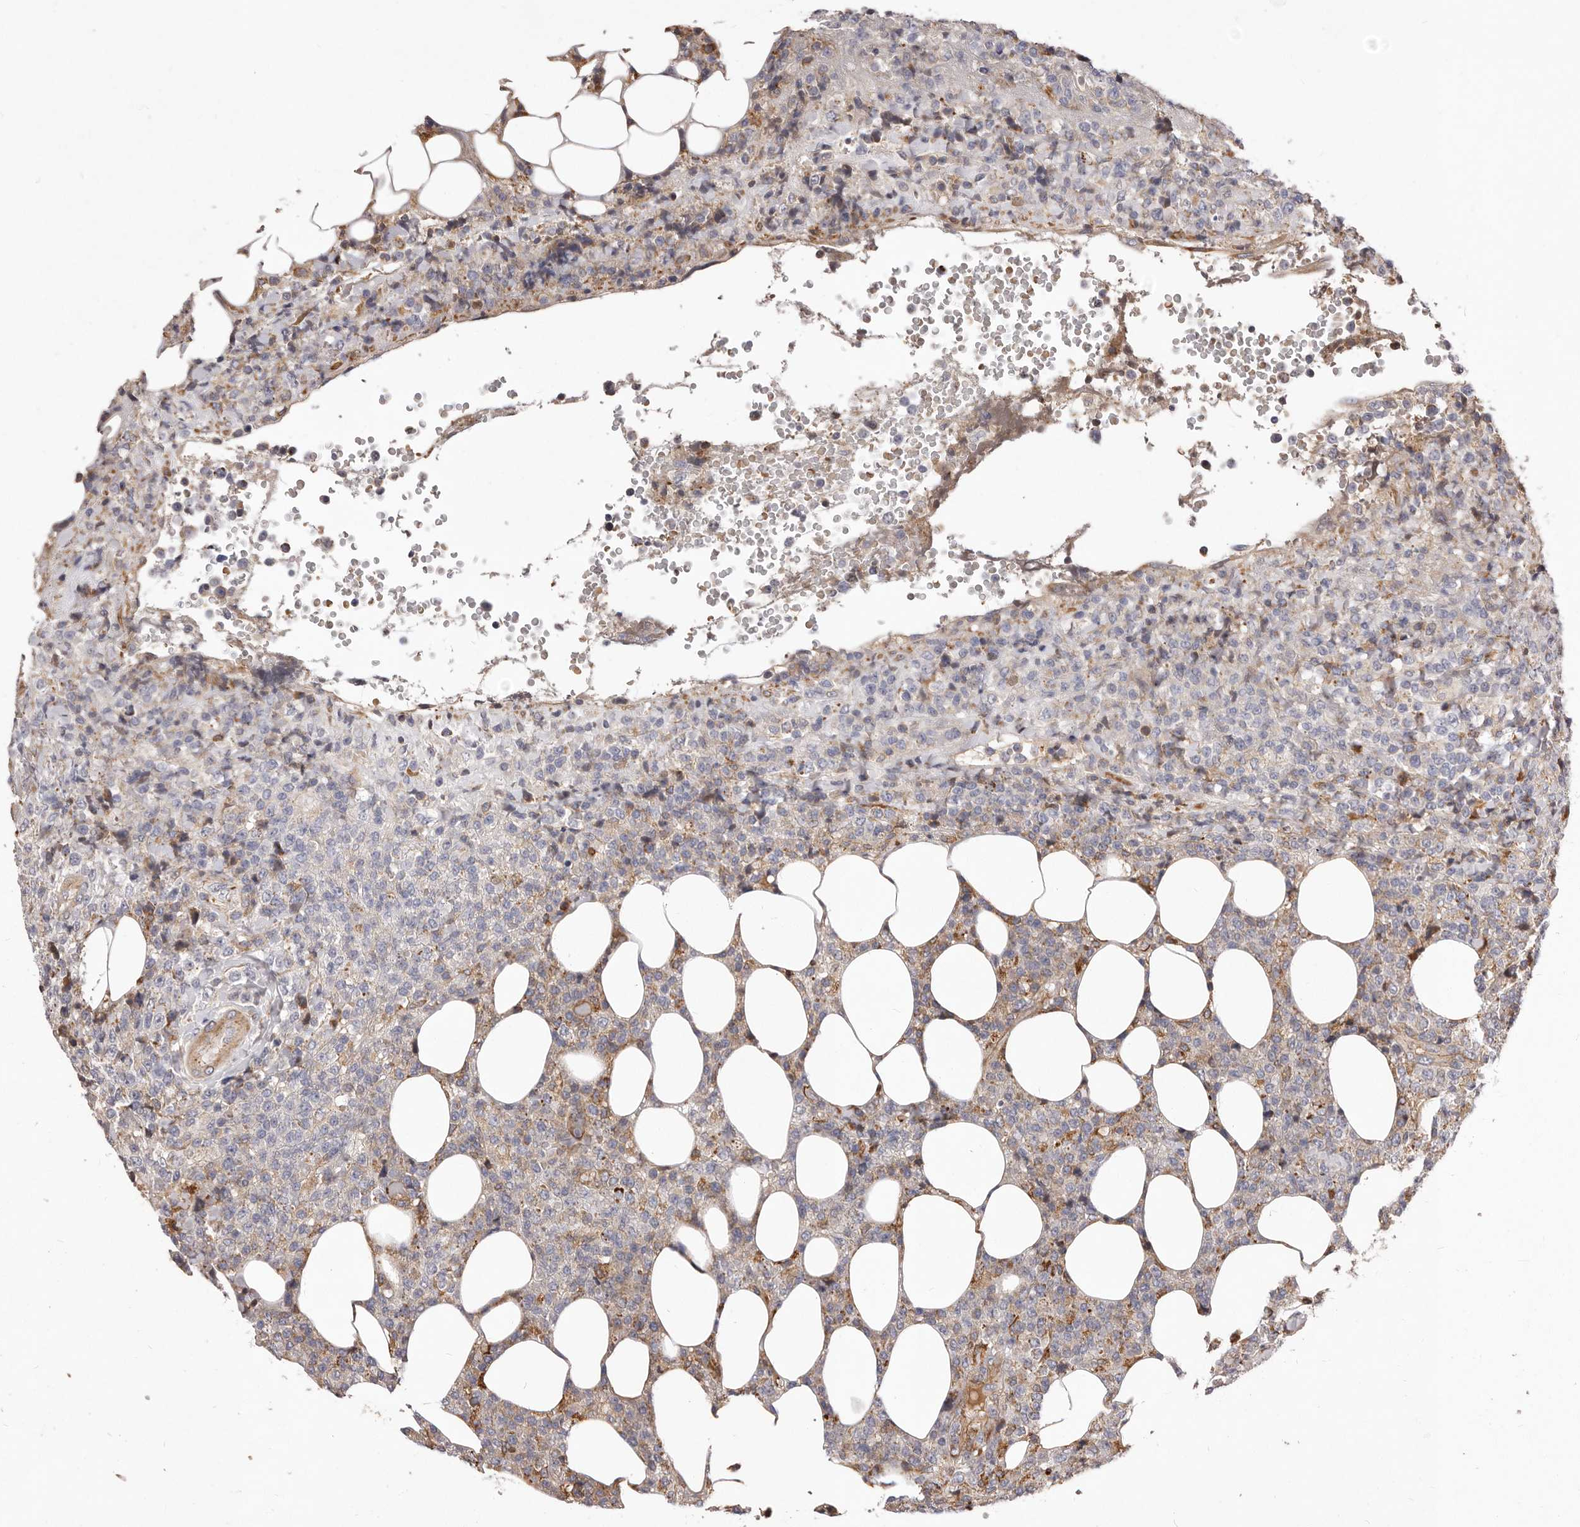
{"staining": {"intensity": "negative", "quantity": "none", "location": "none"}, "tissue": "lymphoma", "cell_type": "Tumor cells", "image_type": "cancer", "snomed": [{"axis": "morphology", "description": "Malignant lymphoma, non-Hodgkin's type, High grade"}, {"axis": "topography", "description": "Lymph node"}], "caption": "Immunohistochemistry (IHC) photomicrograph of human malignant lymphoma, non-Hodgkin's type (high-grade) stained for a protein (brown), which demonstrates no positivity in tumor cells.", "gene": "ALPK1", "patient": {"sex": "male", "age": 13}}